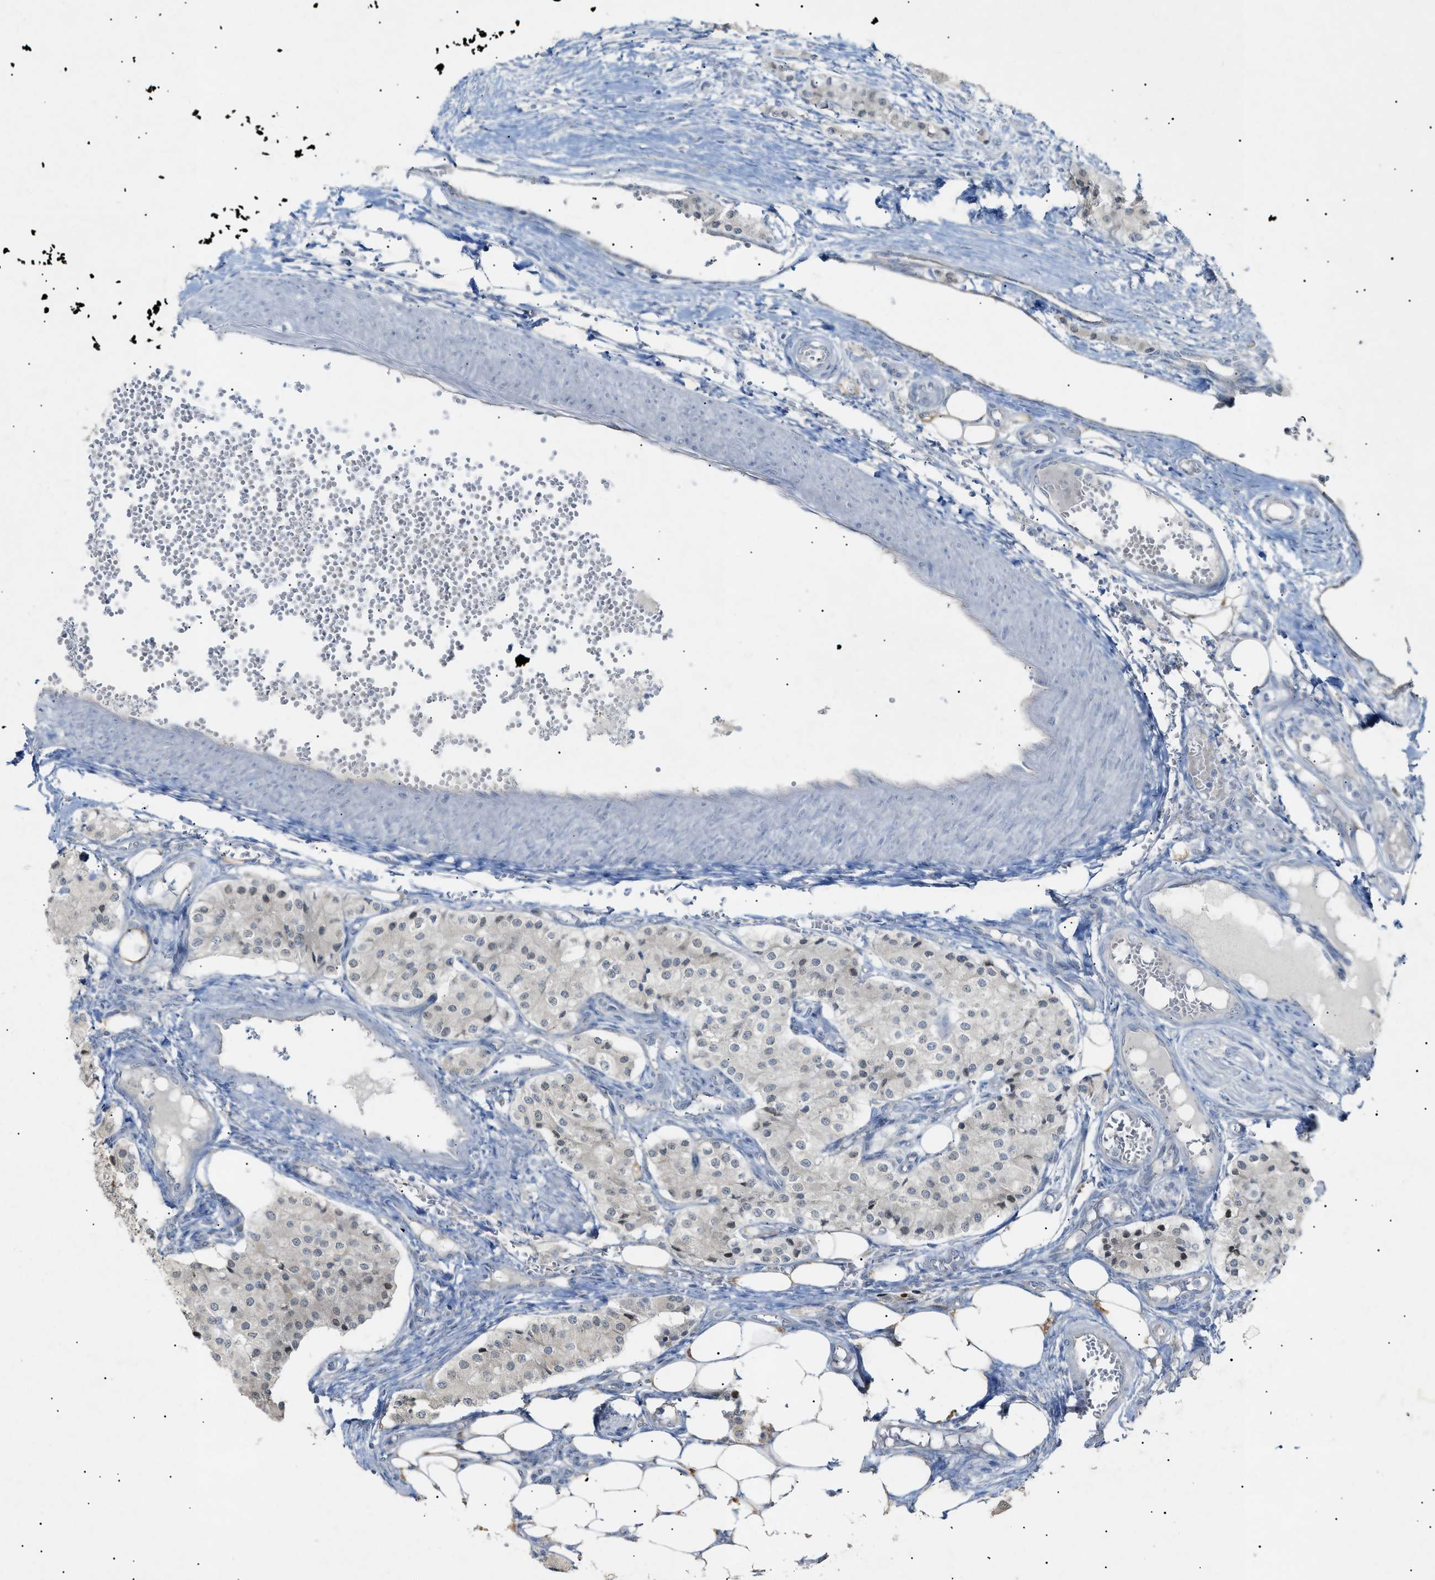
{"staining": {"intensity": "negative", "quantity": "none", "location": "none"}, "tissue": "carcinoid", "cell_type": "Tumor cells", "image_type": "cancer", "snomed": [{"axis": "morphology", "description": "Carcinoid, malignant, NOS"}, {"axis": "topography", "description": "Colon"}], "caption": "Malignant carcinoid was stained to show a protein in brown. There is no significant expression in tumor cells. (Brightfield microscopy of DAB (3,3'-diaminobenzidine) immunohistochemistry at high magnification).", "gene": "SLC25A31", "patient": {"sex": "female", "age": 52}}